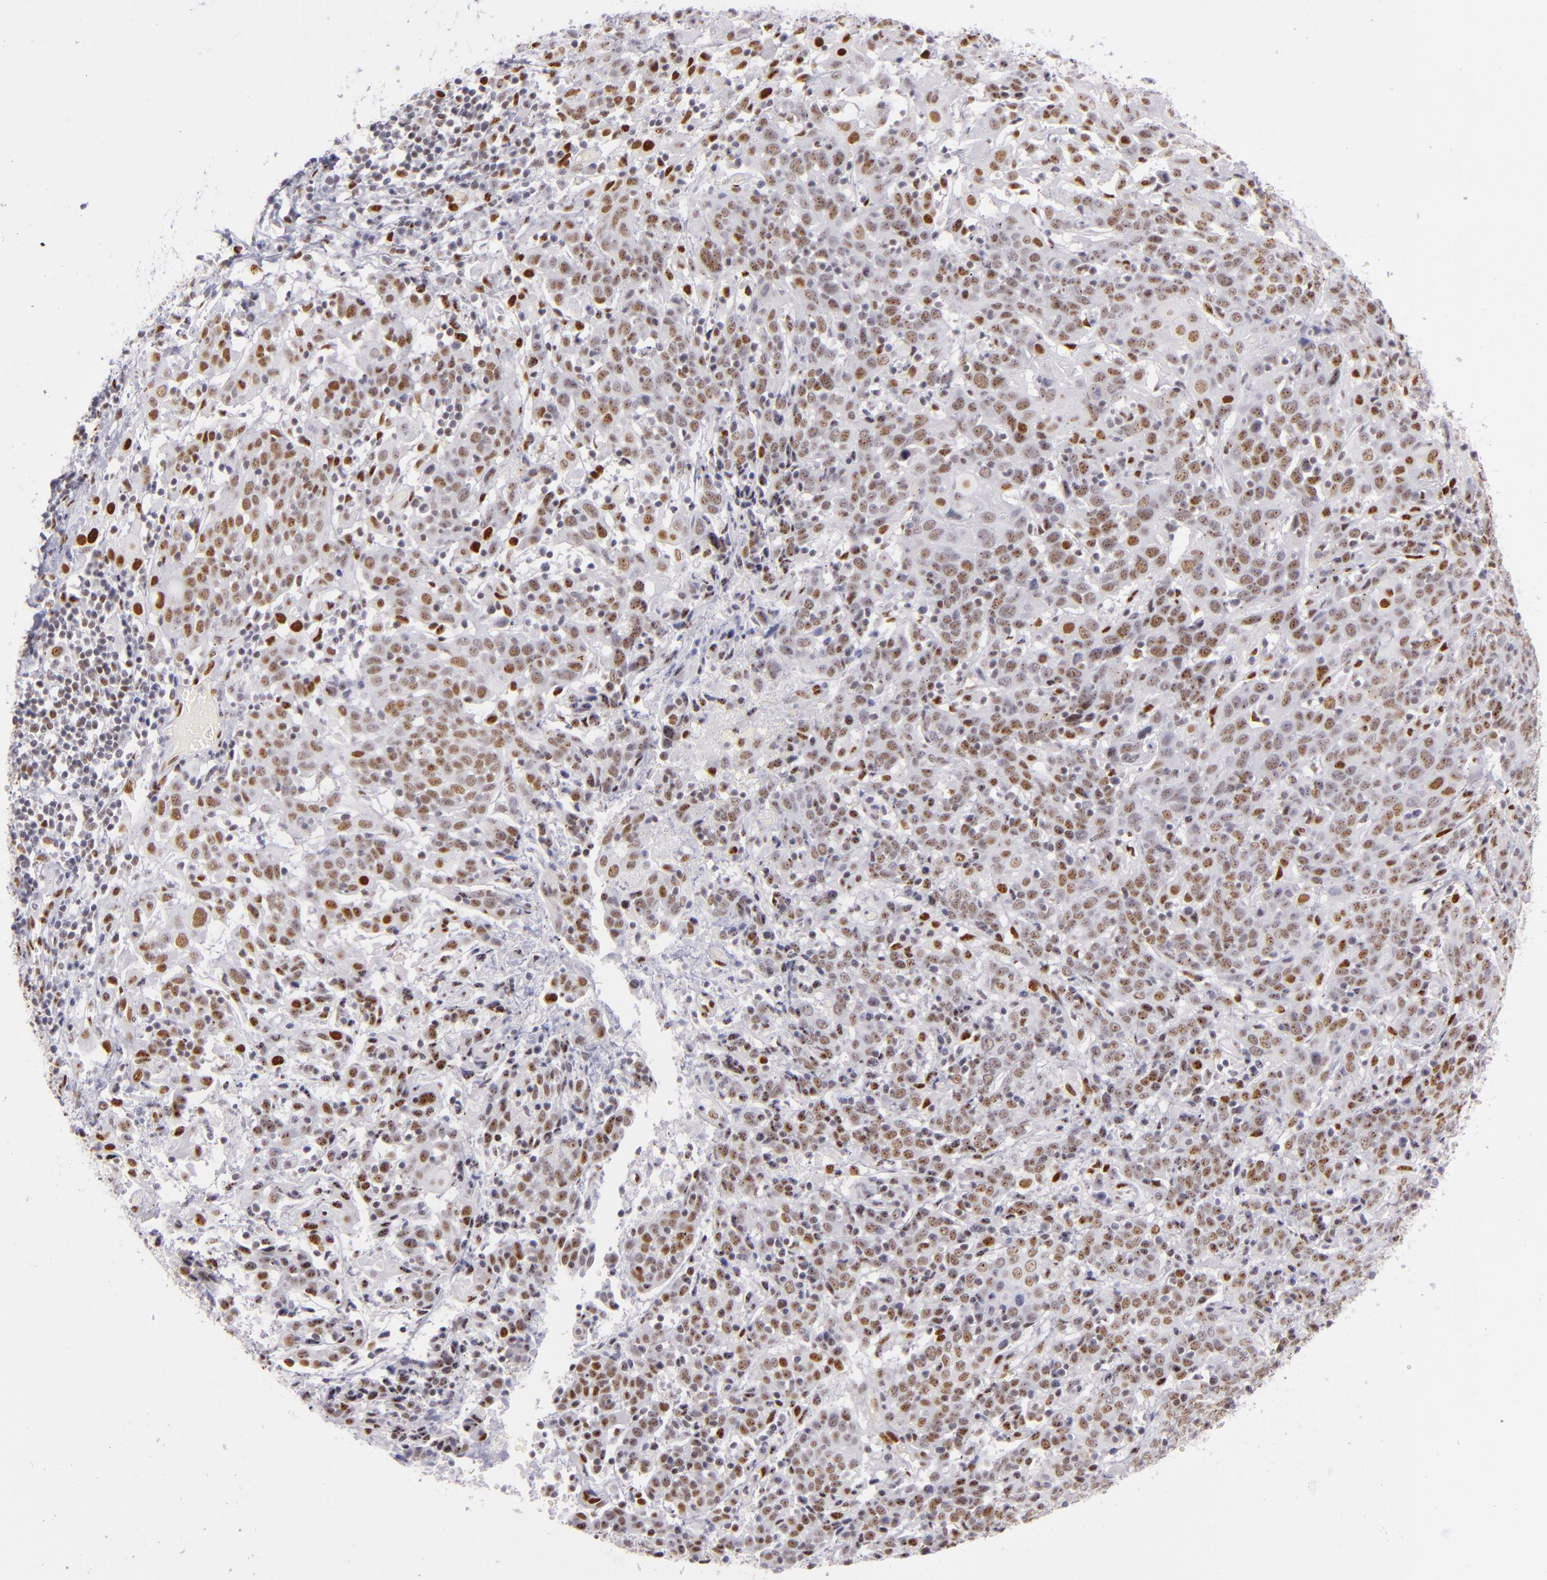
{"staining": {"intensity": "strong", "quantity": ">75%", "location": "nuclear"}, "tissue": "cervical cancer", "cell_type": "Tumor cells", "image_type": "cancer", "snomed": [{"axis": "morphology", "description": "Normal tissue, NOS"}, {"axis": "morphology", "description": "Squamous cell carcinoma, NOS"}, {"axis": "topography", "description": "Cervix"}], "caption": "Immunohistochemistry (IHC) histopathology image of neoplastic tissue: human squamous cell carcinoma (cervical) stained using IHC exhibits high levels of strong protein expression localized specifically in the nuclear of tumor cells, appearing as a nuclear brown color.", "gene": "TOP3A", "patient": {"sex": "female", "age": 67}}